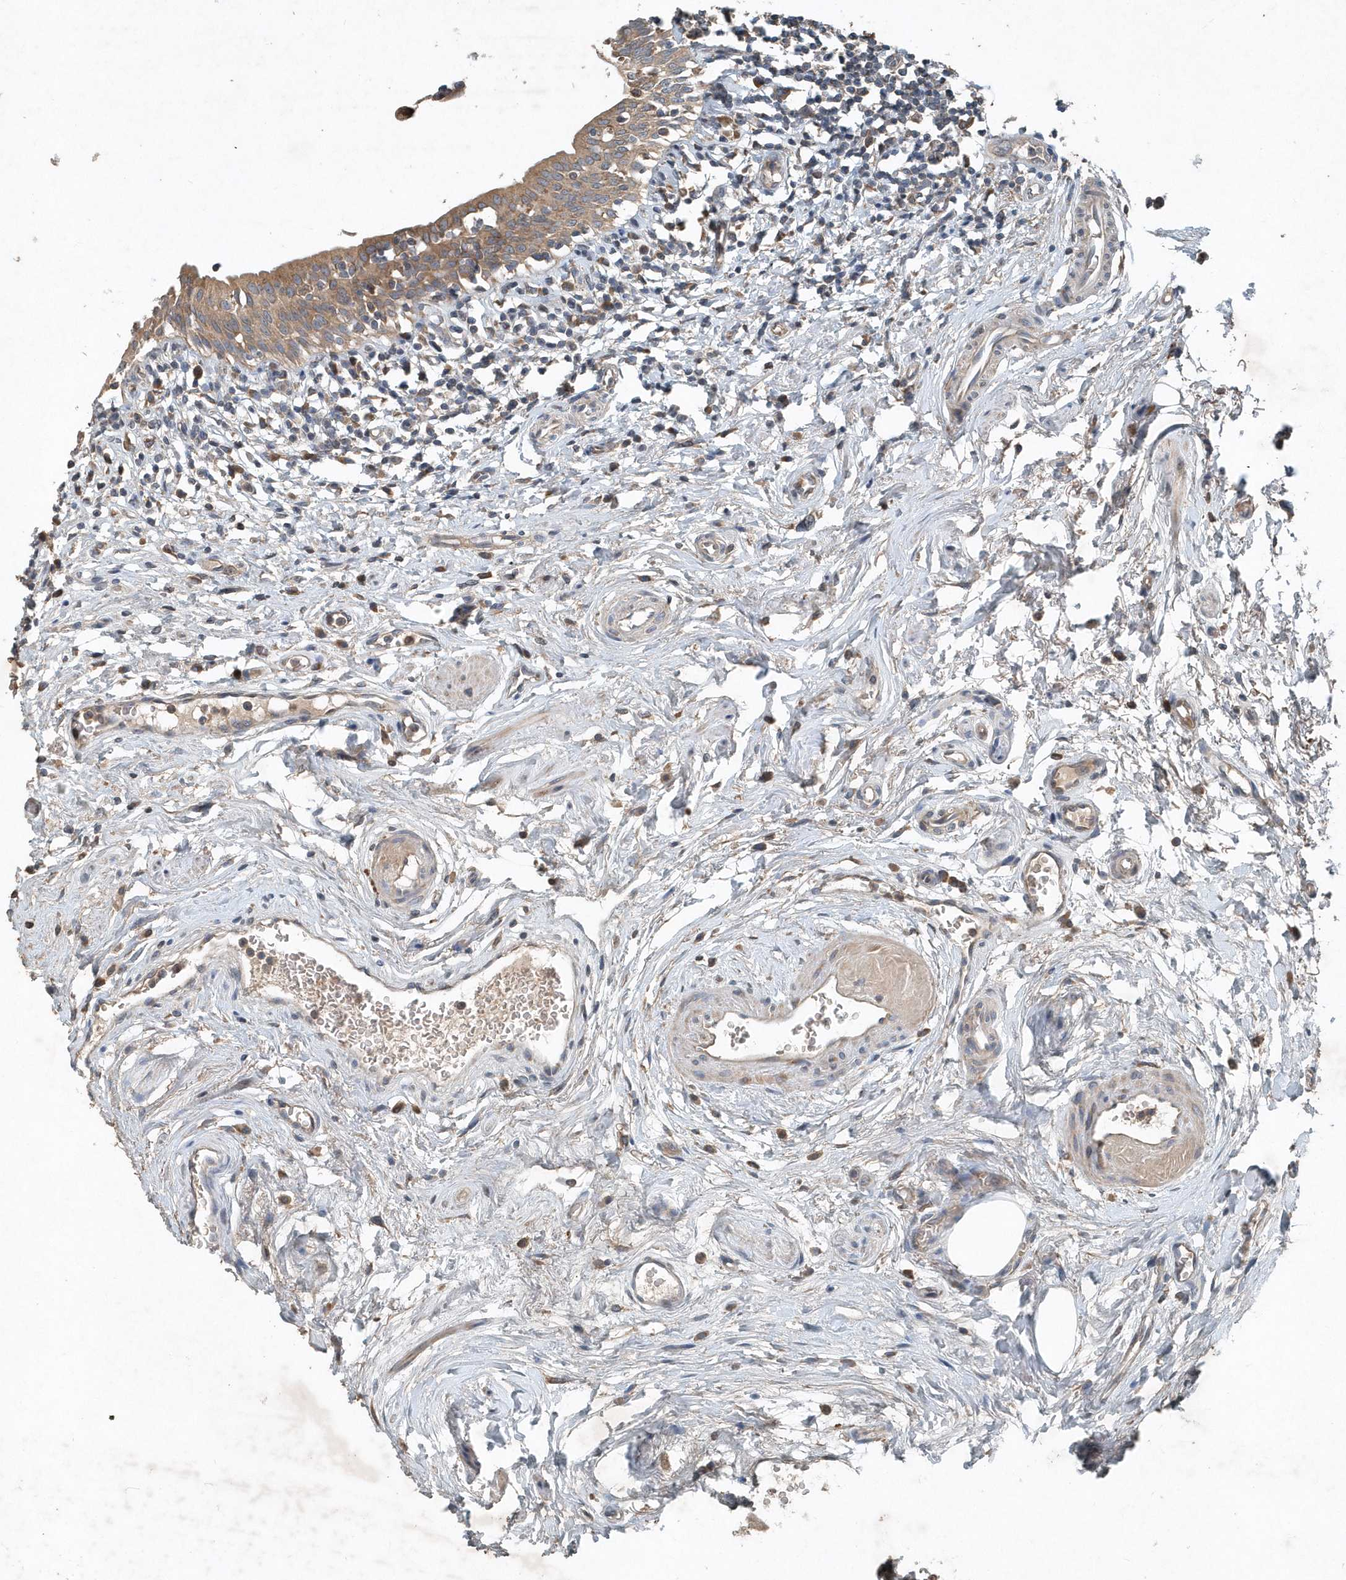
{"staining": {"intensity": "moderate", "quantity": "25%-75%", "location": "cytoplasmic/membranous"}, "tissue": "urinary bladder", "cell_type": "Urothelial cells", "image_type": "normal", "snomed": [{"axis": "morphology", "description": "Normal tissue, NOS"}, {"axis": "topography", "description": "Urinary bladder"}], "caption": "About 25%-75% of urothelial cells in benign human urinary bladder exhibit moderate cytoplasmic/membranous protein staining as visualized by brown immunohistochemical staining.", "gene": "SCFD2", "patient": {"sex": "male", "age": 83}}